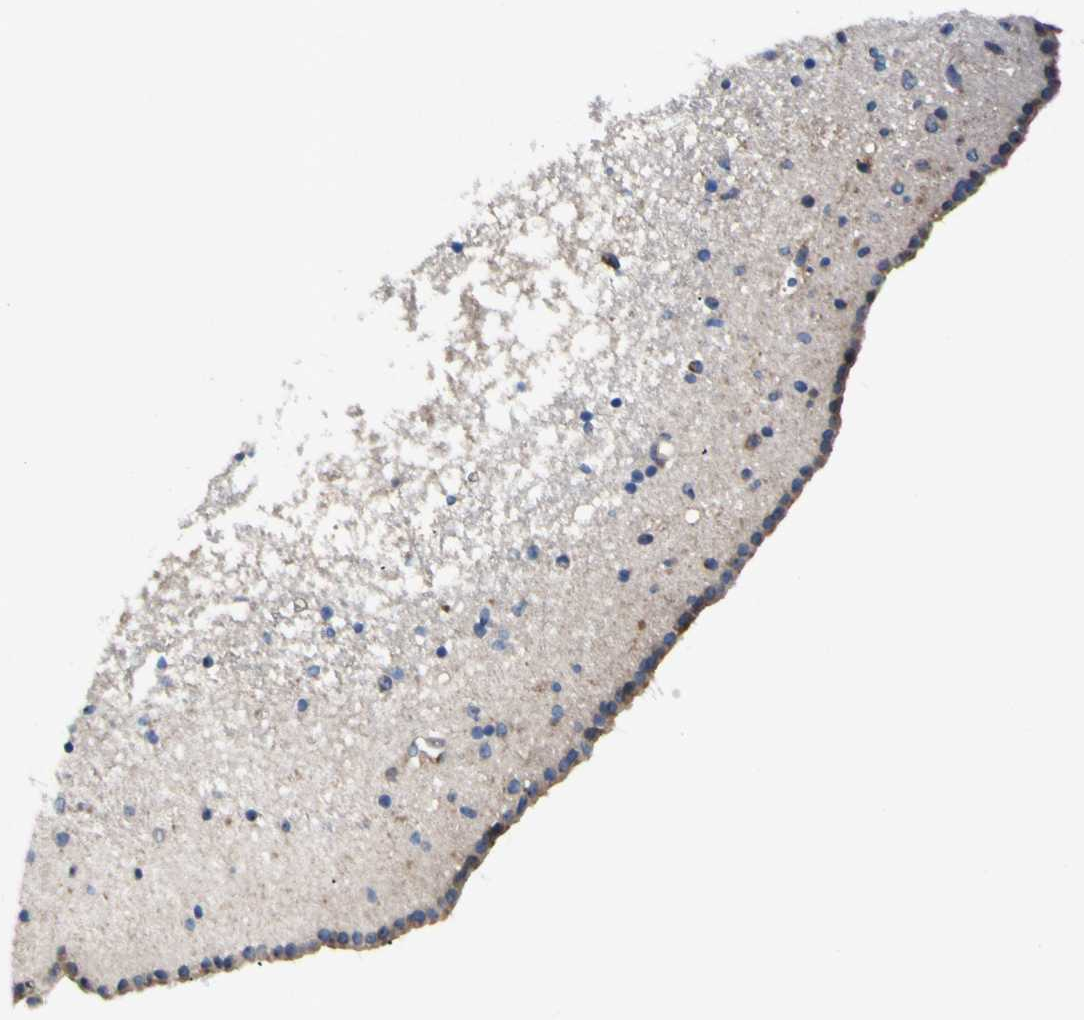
{"staining": {"intensity": "weak", "quantity": "<25%", "location": "cytoplasmic/membranous"}, "tissue": "caudate", "cell_type": "Glial cells", "image_type": "normal", "snomed": [{"axis": "morphology", "description": "Normal tissue, NOS"}, {"axis": "topography", "description": "Lateral ventricle wall"}], "caption": "High power microscopy photomicrograph of an immunohistochemistry histopathology image of normal caudate, revealing no significant expression in glial cells.", "gene": "USP9X", "patient": {"sex": "male", "age": 45}}